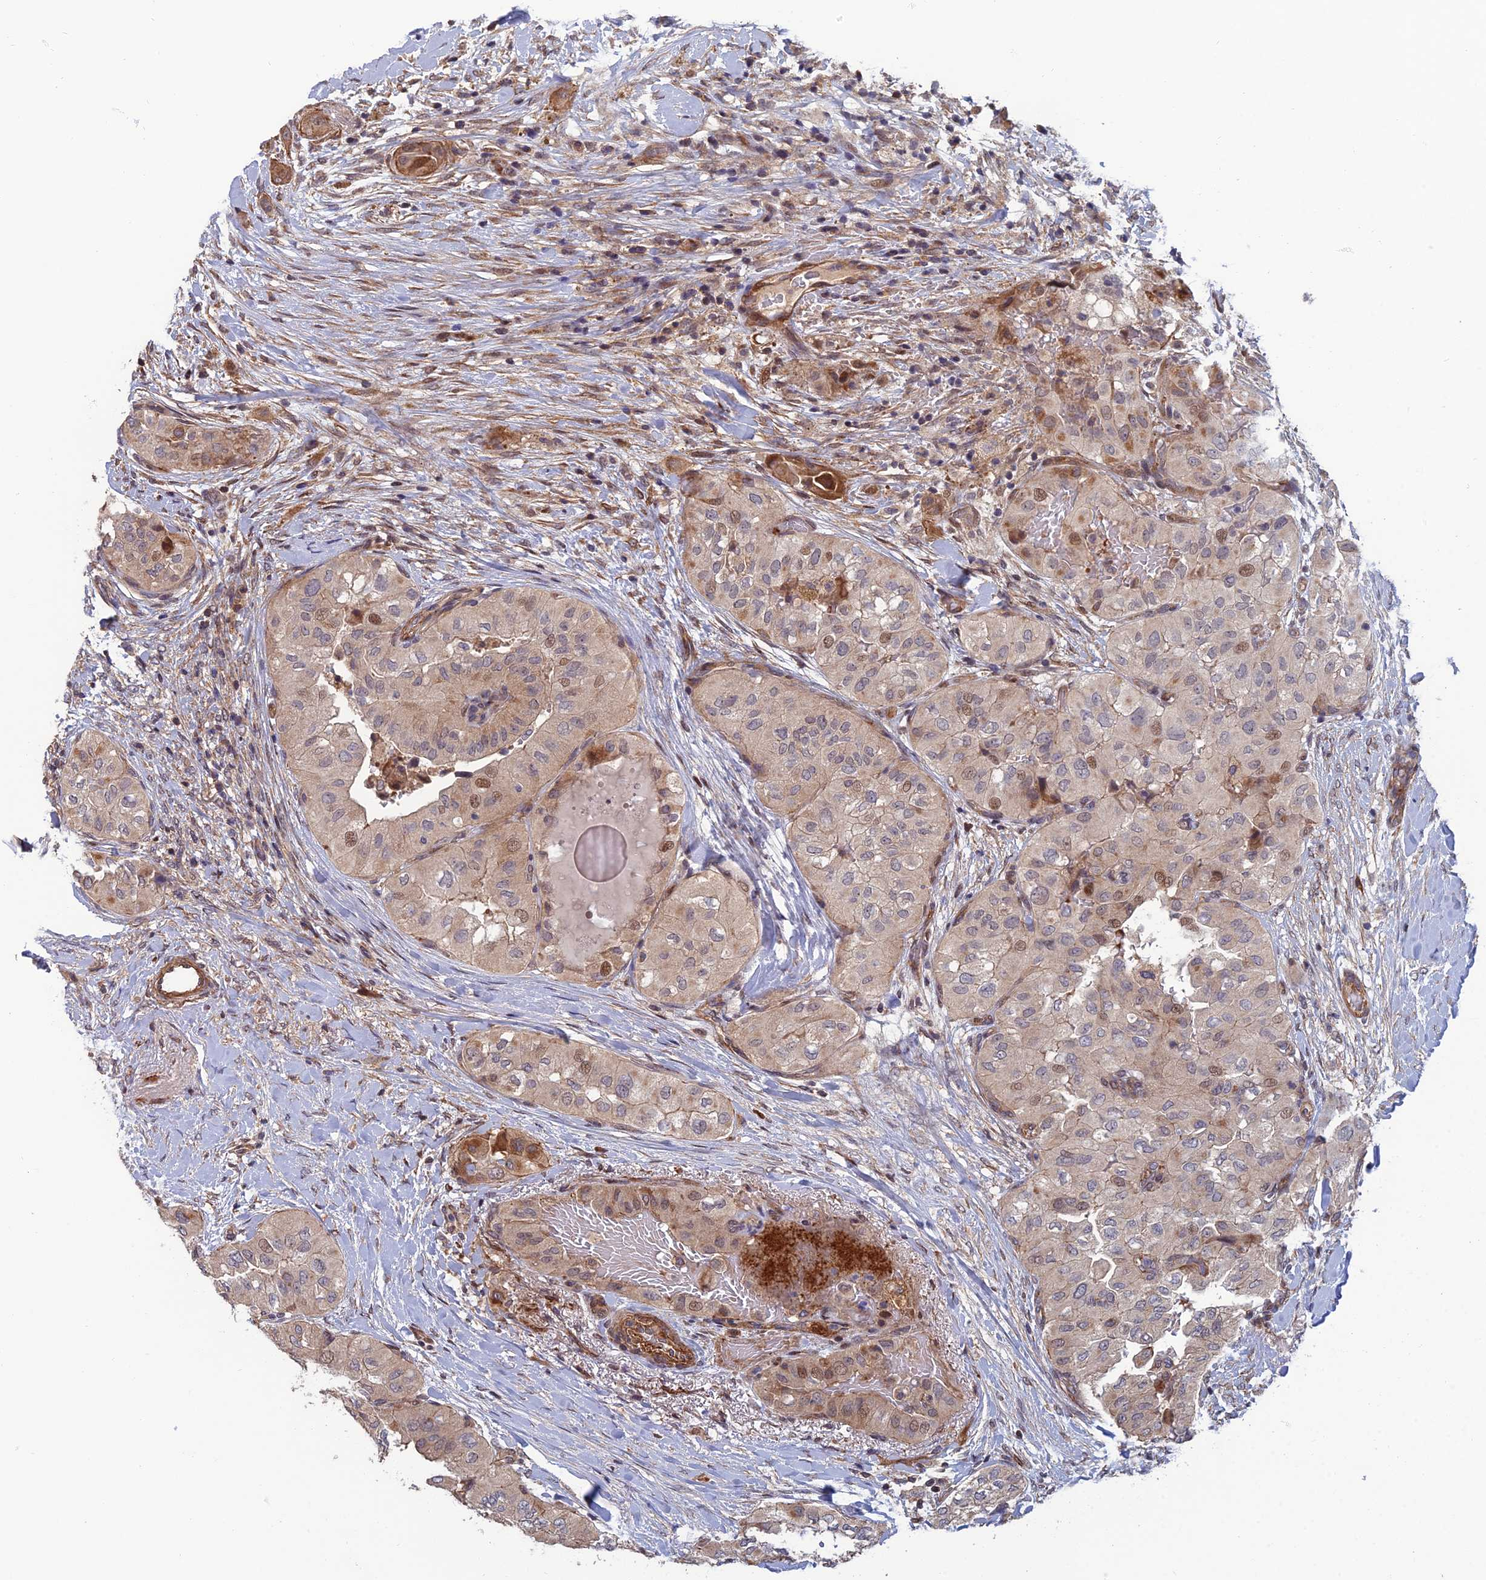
{"staining": {"intensity": "moderate", "quantity": "25%-75%", "location": "cytoplasmic/membranous,nuclear"}, "tissue": "head and neck cancer", "cell_type": "Tumor cells", "image_type": "cancer", "snomed": [{"axis": "morphology", "description": "Adenocarcinoma, NOS"}, {"axis": "topography", "description": "Head-Neck"}], "caption": "A medium amount of moderate cytoplasmic/membranous and nuclear staining is present in about 25%-75% of tumor cells in head and neck adenocarcinoma tissue.", "gene": "CCDC183", "patient": {"sex": "male", "age": 66}}